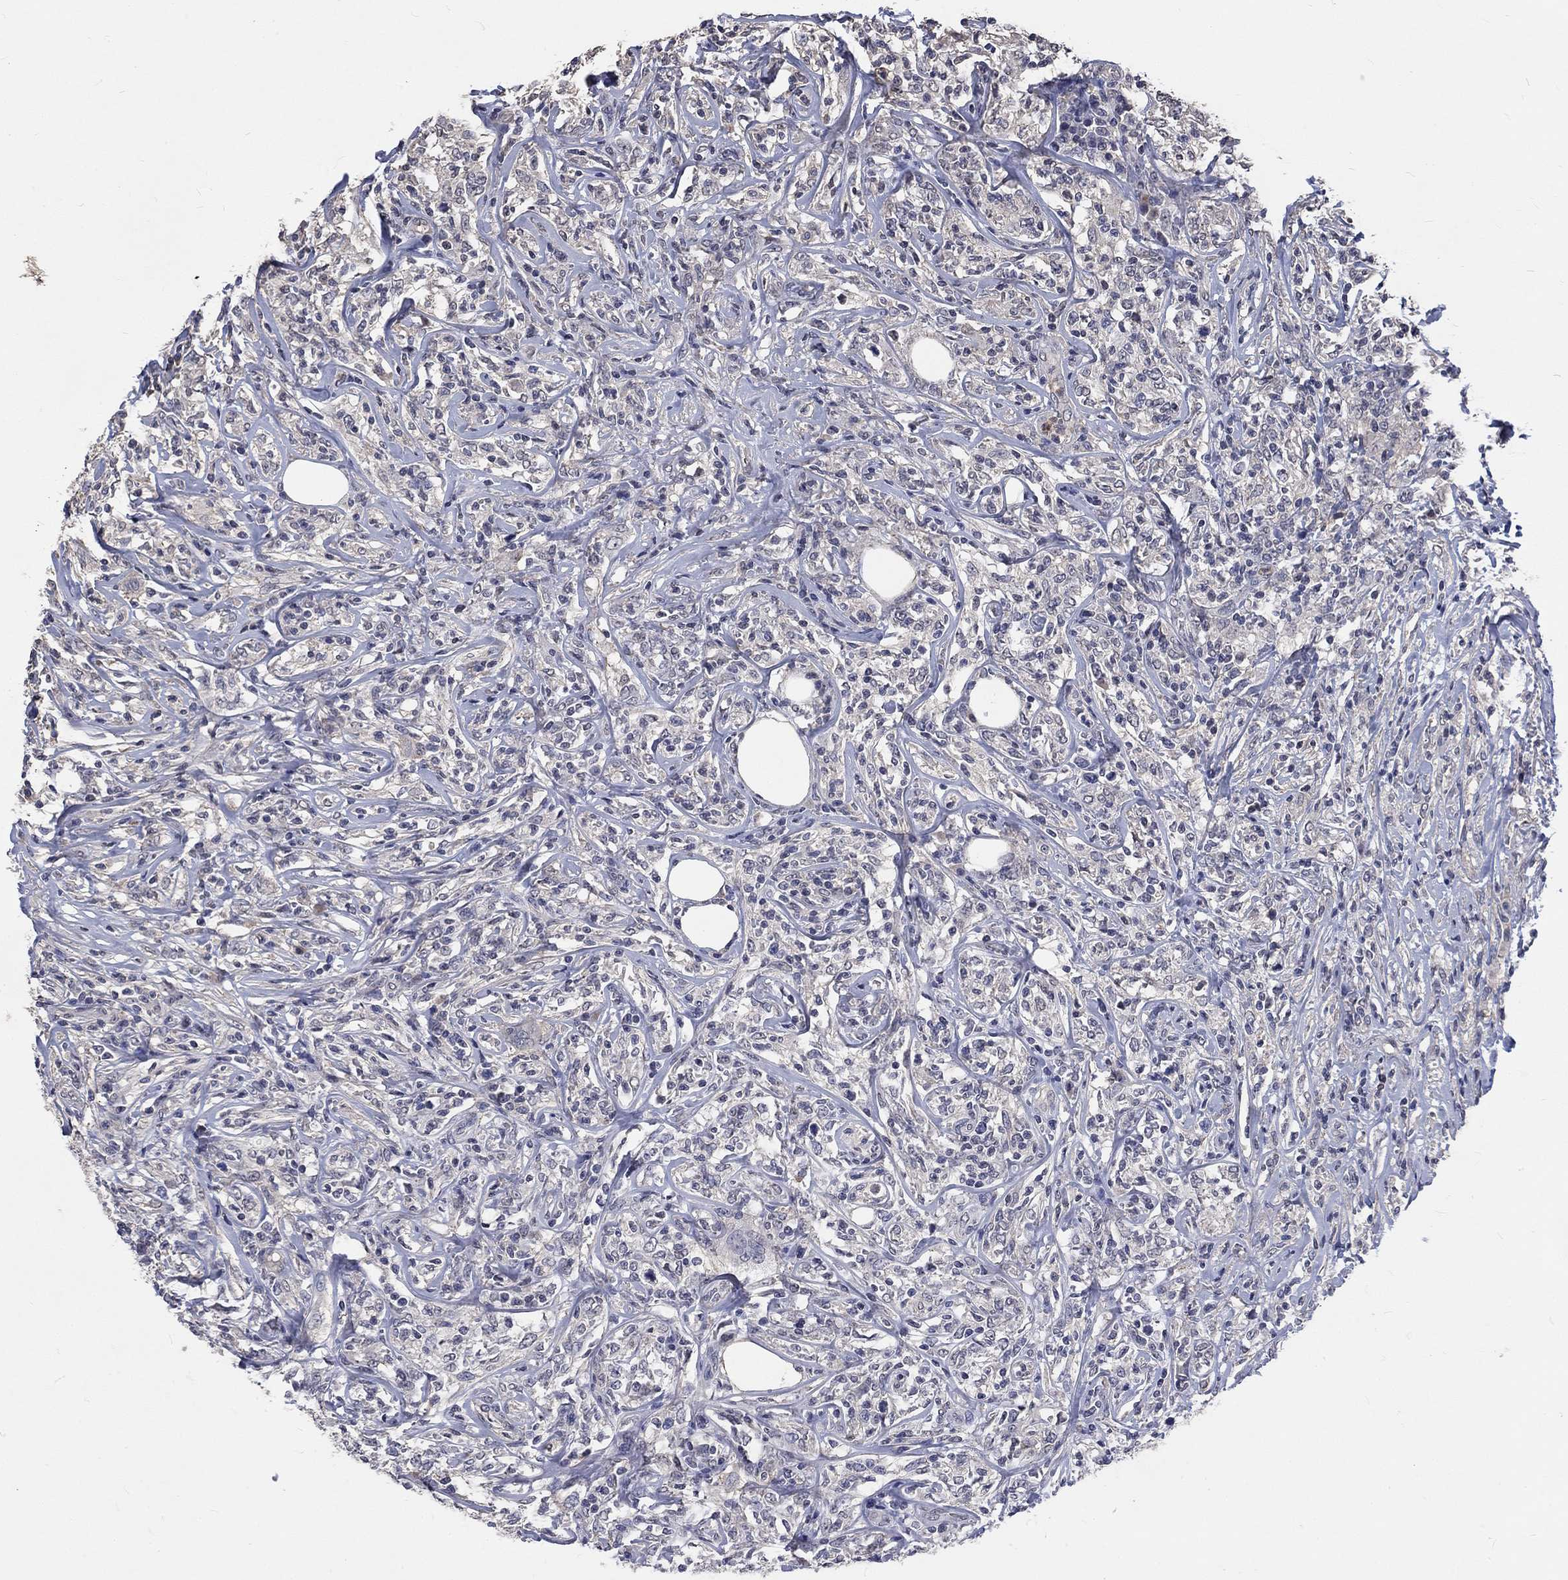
{"staining": {"intensity": "negative", "quantity": "none", "location": "none"}, "tissue": "lymphoma", "cell_type": "Tumor cells", "image_type": "cancer", "snomed": [{"axis": "morphology", "description": "Malignant lymphoma, non-Hodgkin's type, High grade"}, {"axis": "topography", "description": "Lymph node"}], "caption": "Immunohistochemistry image of neoplastic tissue: lymphoma stained with DAB shows no significant protein staining in tumor cells.", "gene": "CHST5", "patient": {"sex": "female", "age": 84}}